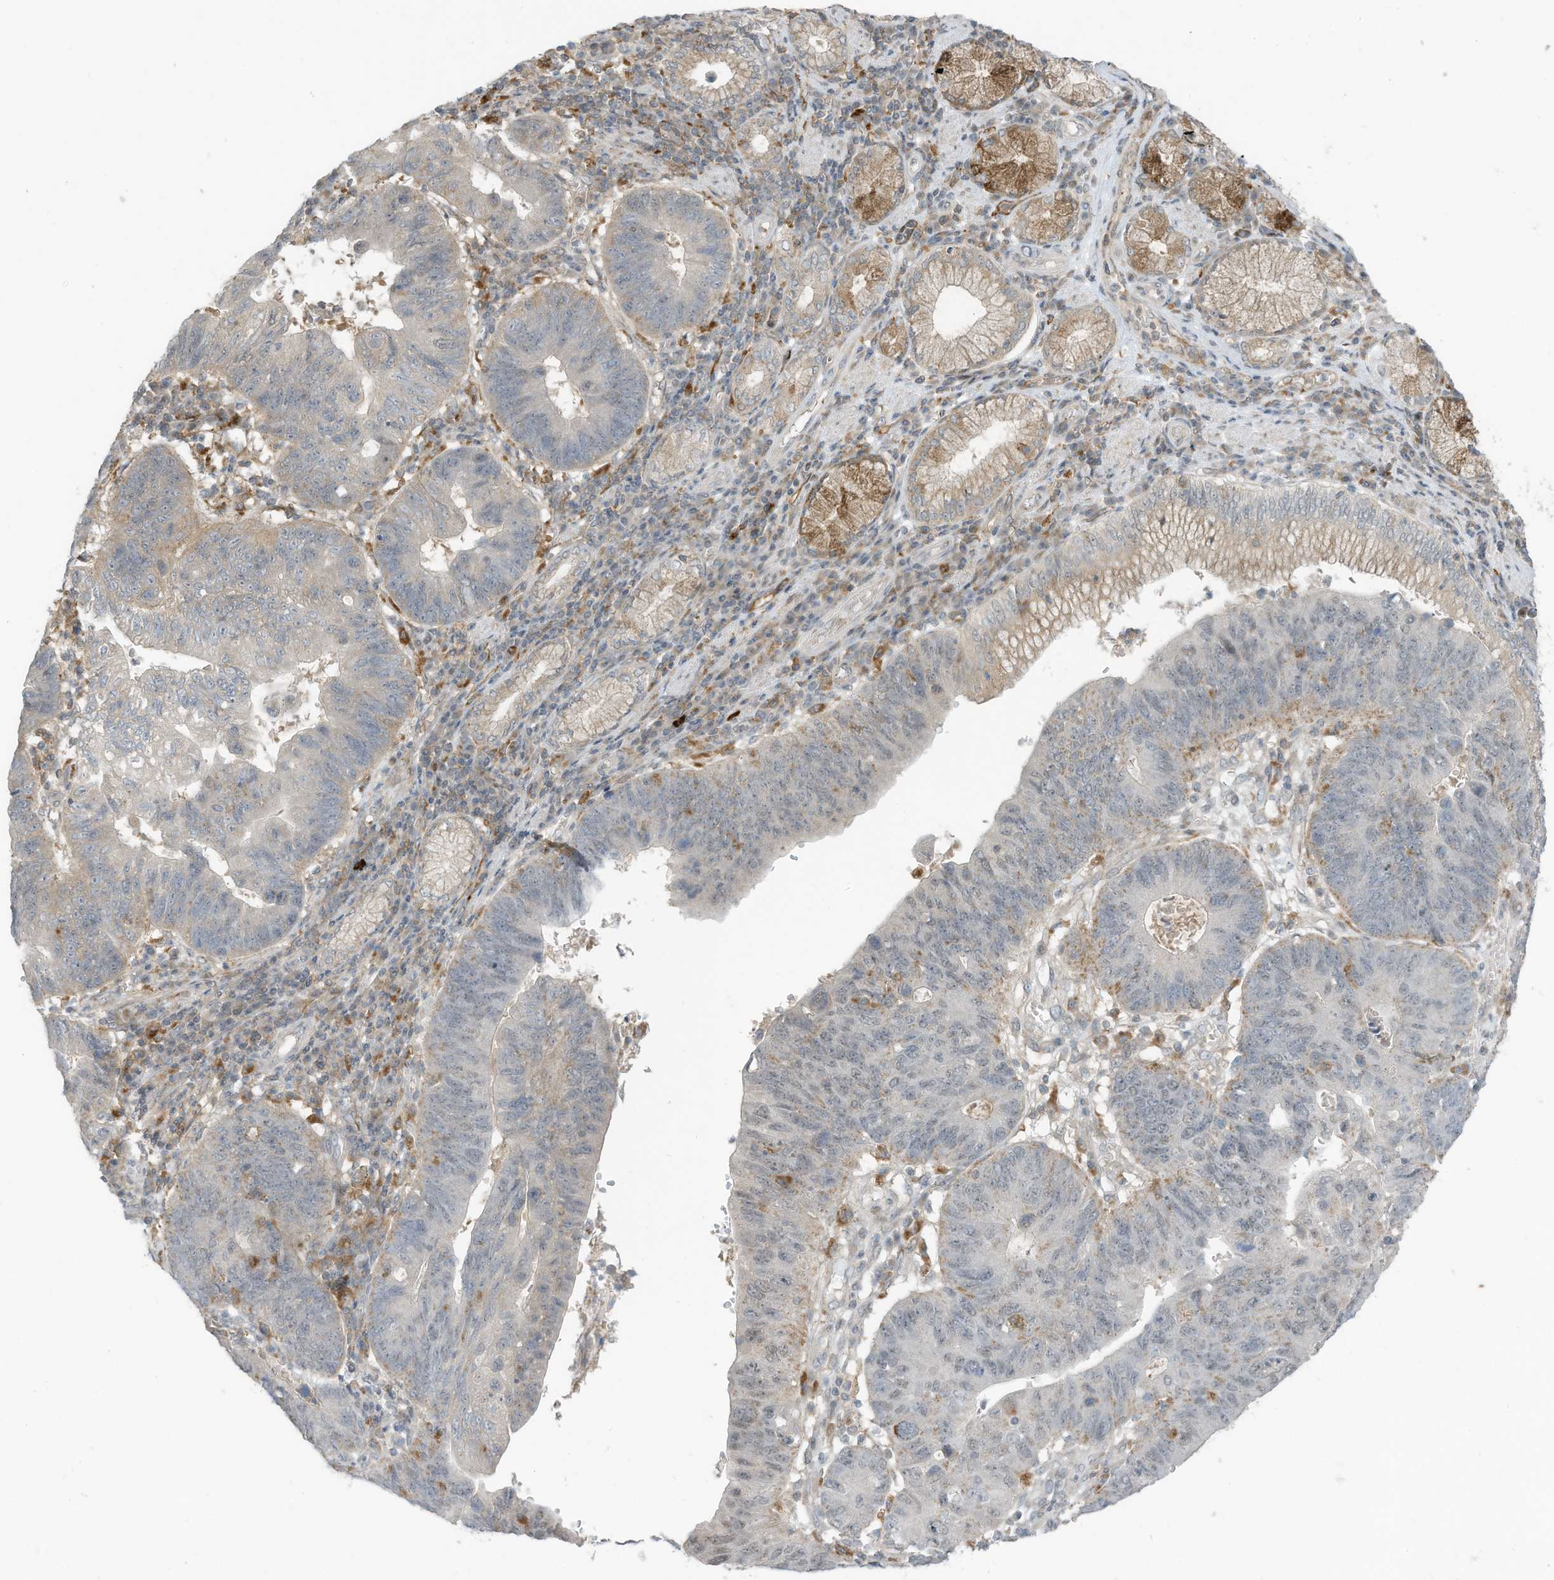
{"staining": {"intensity": "negative", "quantity": "none", "location": "none"}, "tissue": "stomach cancer", "cell_type": "Tumor cells", "image_type": "cancer", "snomed": [{"axis": "morphology", "description": "Adenocarcinoma, NOS"}, {"axis": "topography", "description": "Stomach"}], "caption": "Tumor cells show no significant protein positivity in adenocarcinoma (stomach).", "gene": "DZIP3", "patient": {"sex": "male", "age": 59}}